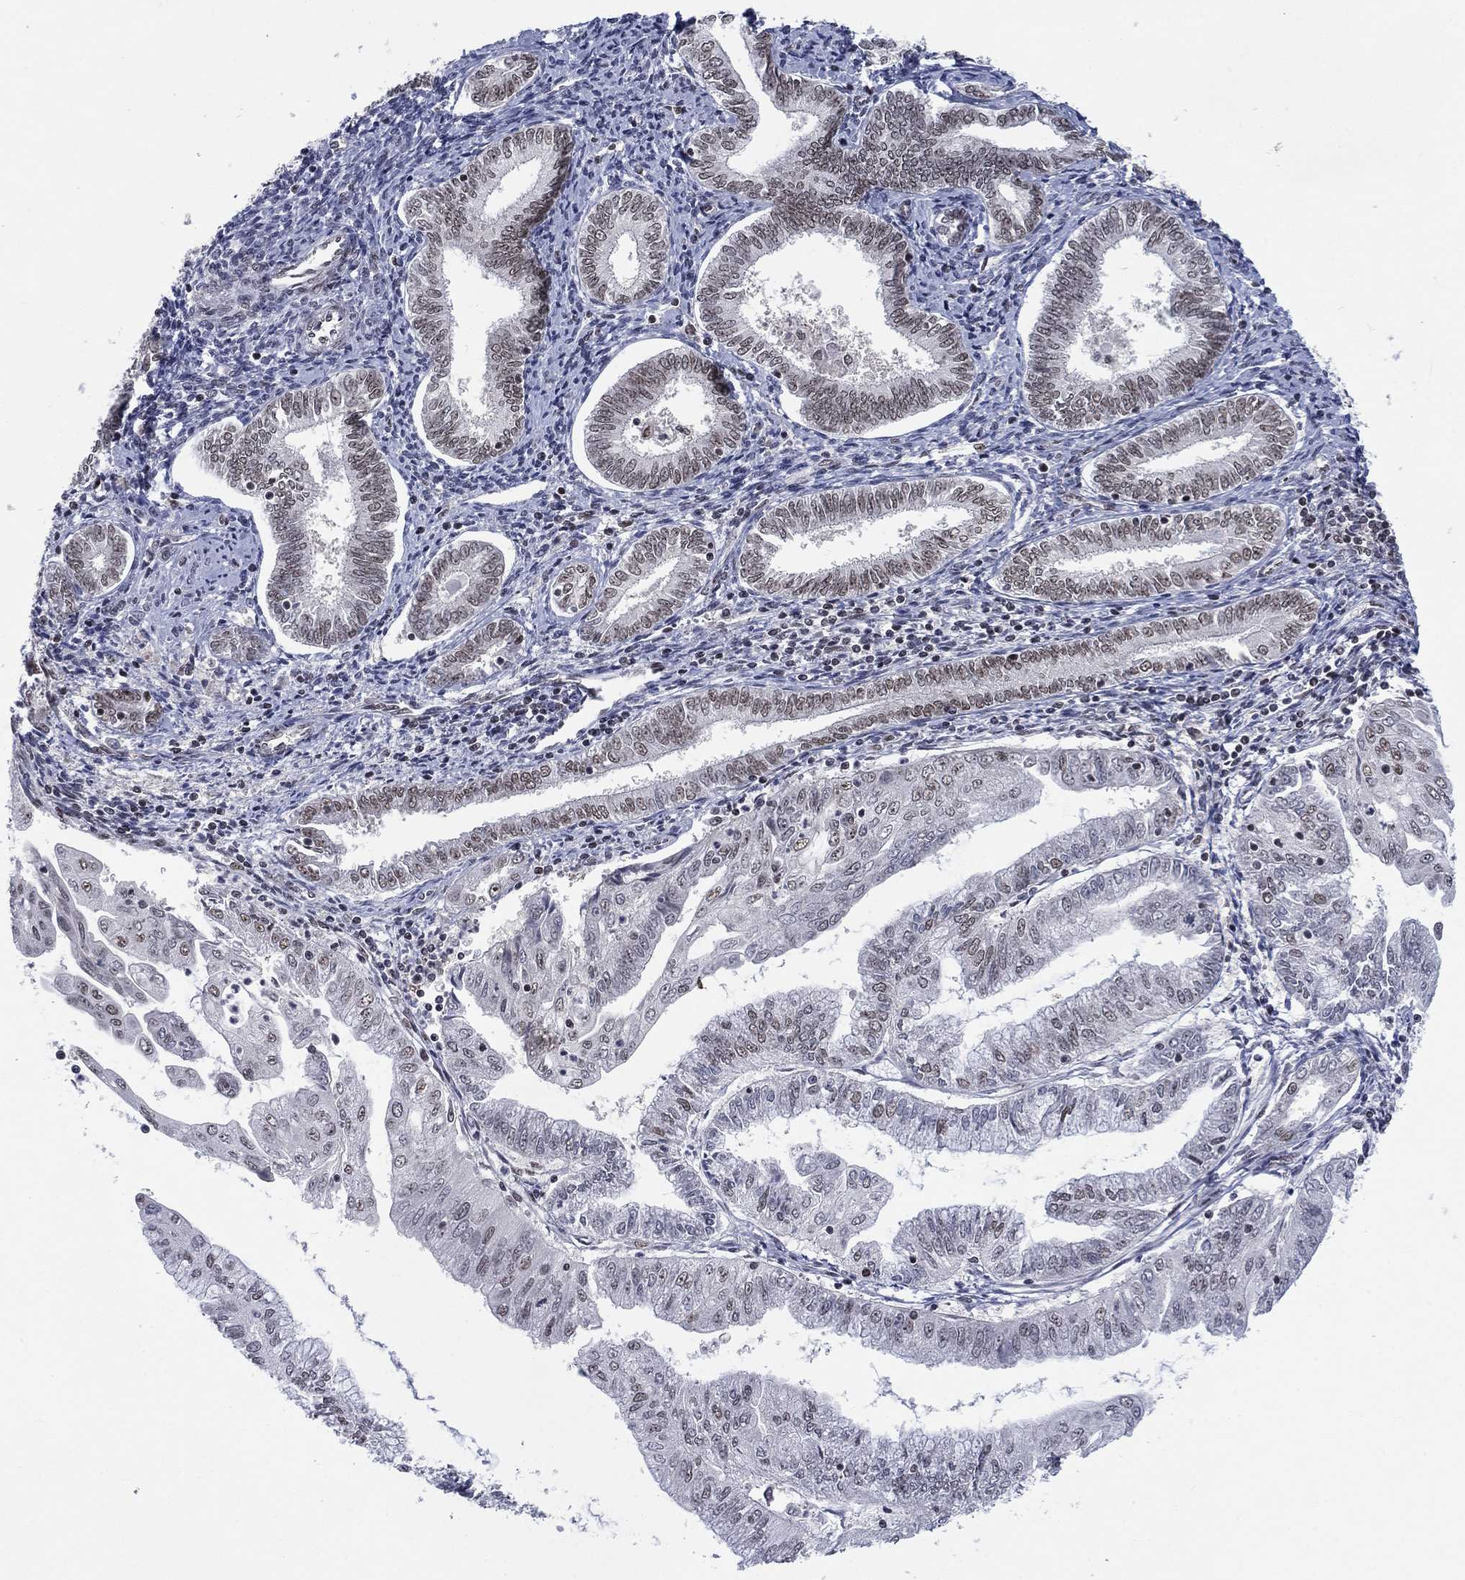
{"staining": {"intensity": "moderate", "quantity": "25%-75%", "location": "nuclear"}, "tissue": "endometrial cancer", "cell_type": "Tumor cells", "image_type": "cancer", "snomed": [{"axis": "morphology", "description": "Adenocarcinoma, NOS"}, {"axis": "topography", "description": "Endometrium"}], "caption": "Immunohistochemical staining of human endometrial cancer demonstrates moderate nuclear protein expression in approximately 25%-75% of tumor cells.", "gene": "FYTTD1", "patient": {"sex": "female", "age": 56}}